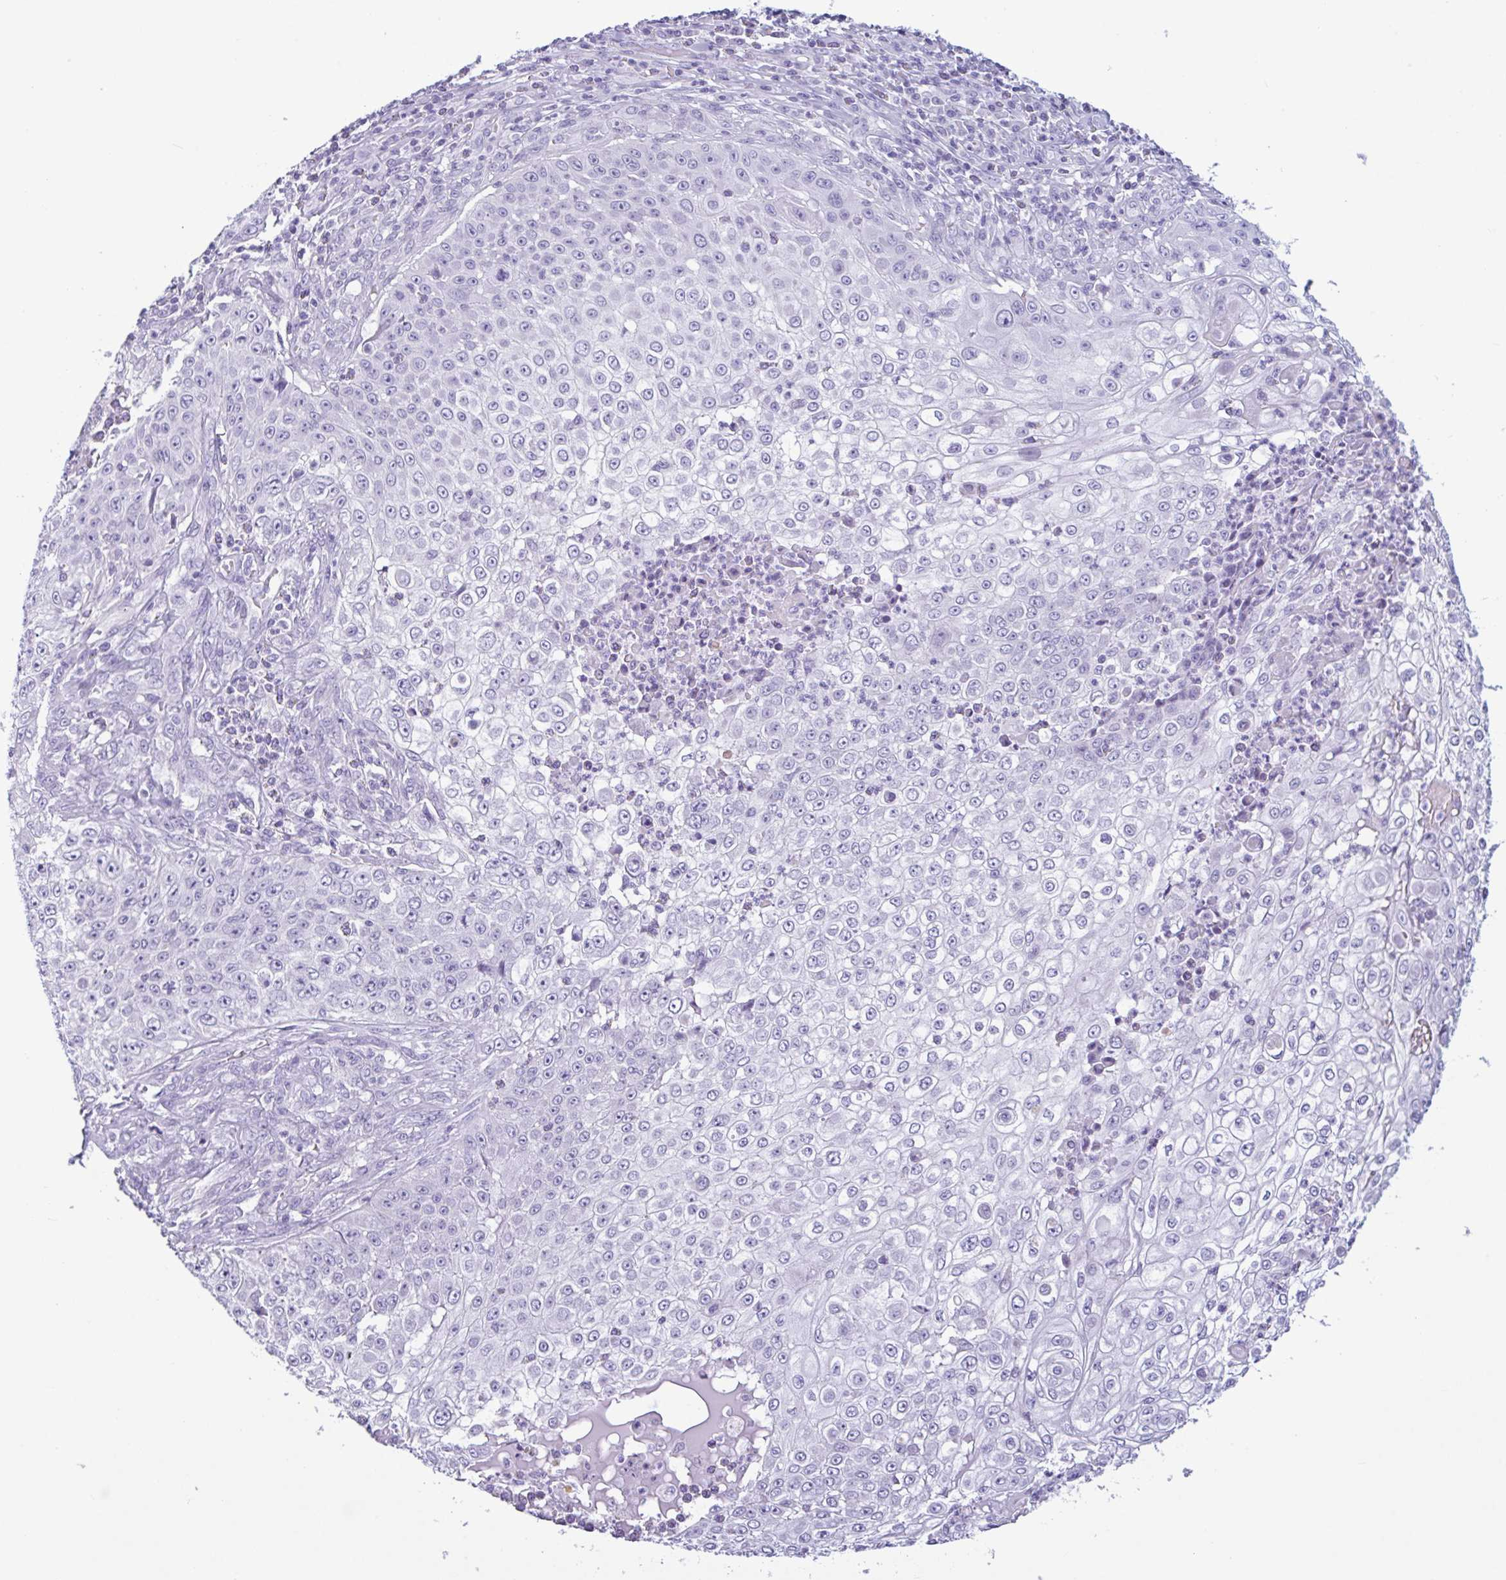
{"staining": {"intensity": "negative", "quantity": "none", "location": "none"}, "tissue": "skin cancer", "cell_type": "Tumor cells", "image_type": "cancer", "snomed": [{"axis": "morphology", "description": "Squamous cell carcinoma, NOS"}, {"axis": "topography", "description": "Skin"}], "caption": "Immunohistochemistry image of squamous cell carcinoma (skin) stained for a protein (brown), which demonstrates no positivity in tumor cells.", "gene": "CTSE", "patient": {"sex": "male", "age": 24}}